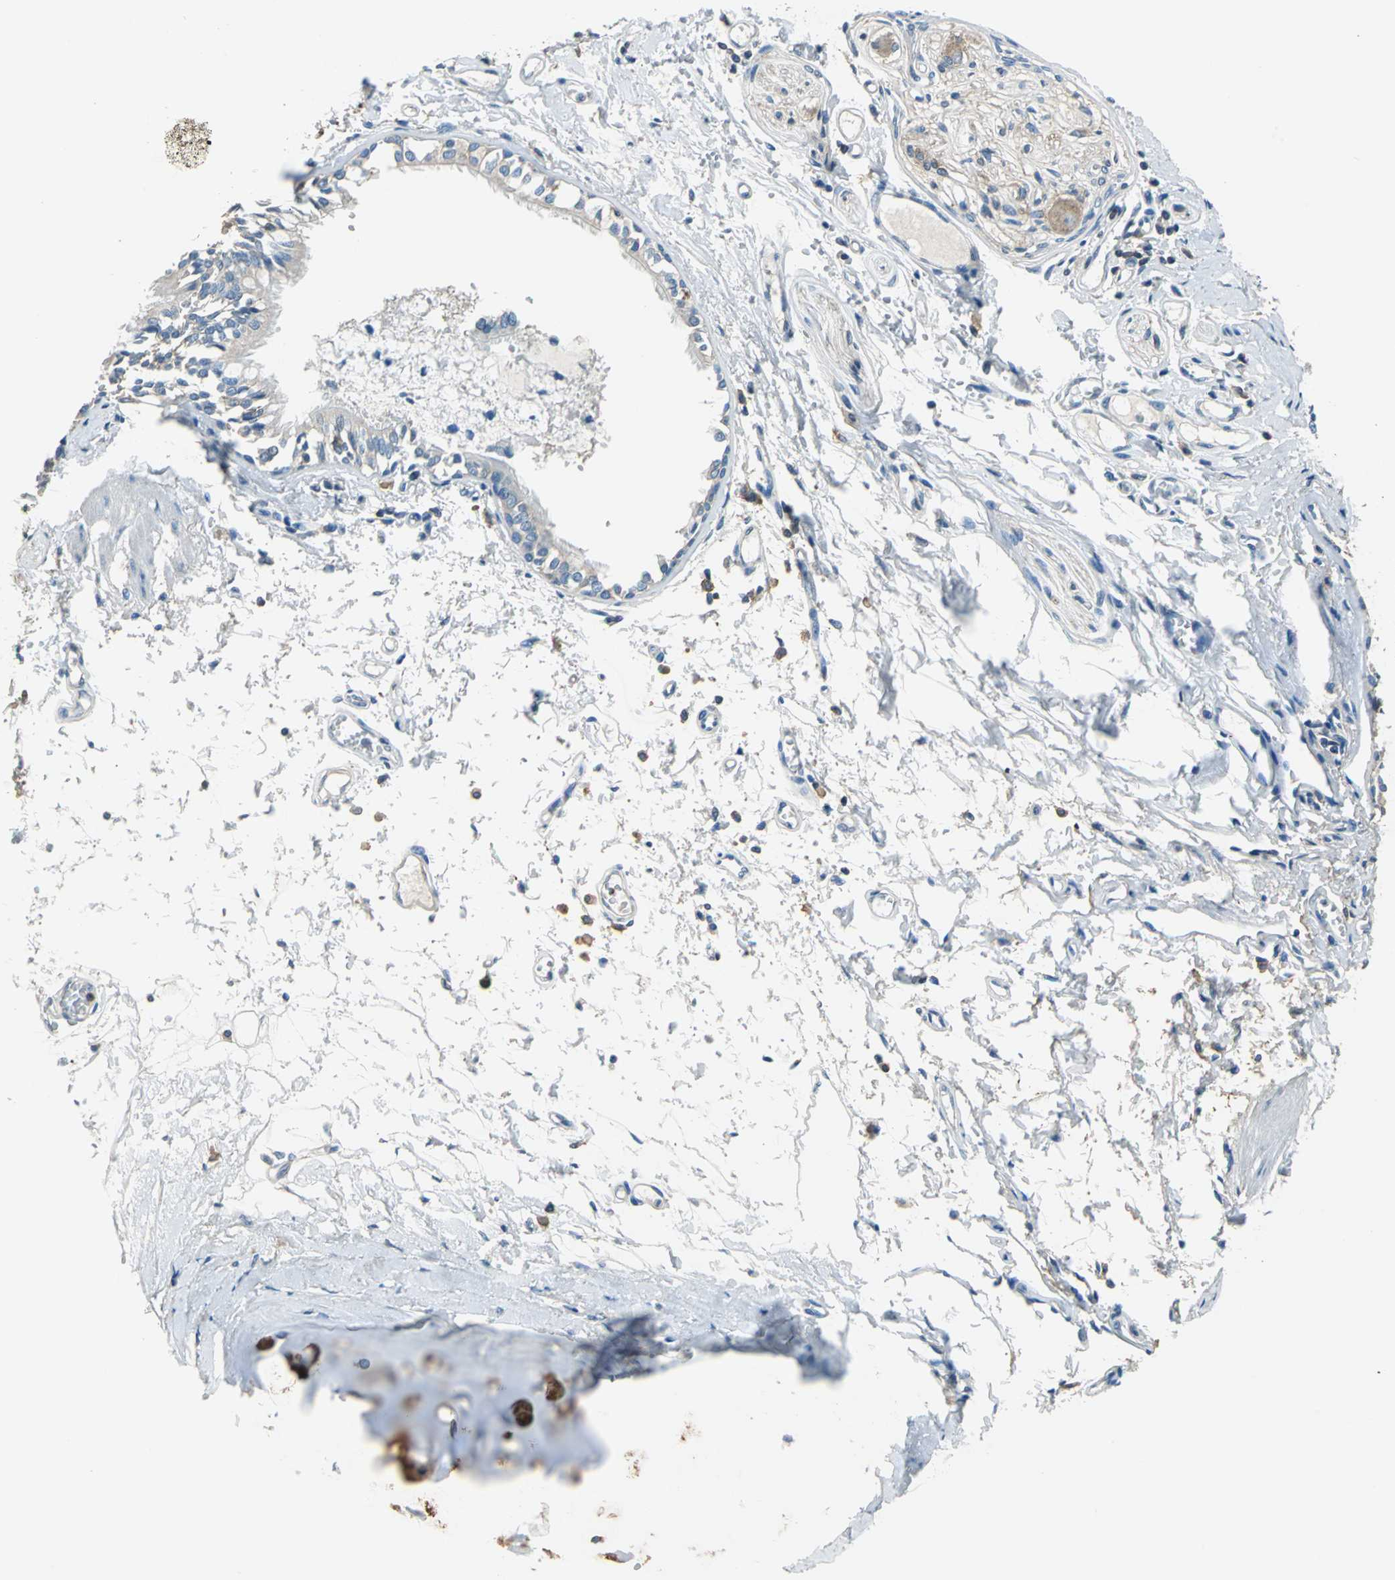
{"staining": {"intensity": "weak", "quantity": "<25%", "location": "cytoplasmic/membranous"}, "tissue": "bronchus", "cell_type": "Respiratory epithelial cells", "image_type": "normal", "snomed": [{"axis": "morphology", "description": "Normal tissue, NOS"}, {"axis": "topography", "description": "Bronchus"}, {"axis": "topography", "description": "Lung"}], "caption": "The image reveals no staining of respiratory epithelial cells in normal bronchus. Brightfield microscopy of immunohistochemistry stained with DAB (brown) and hematoxylin (blue), captured at high magnification.", "gene": "PRKCA", "patient": {"sex": "female", "age": 56}}